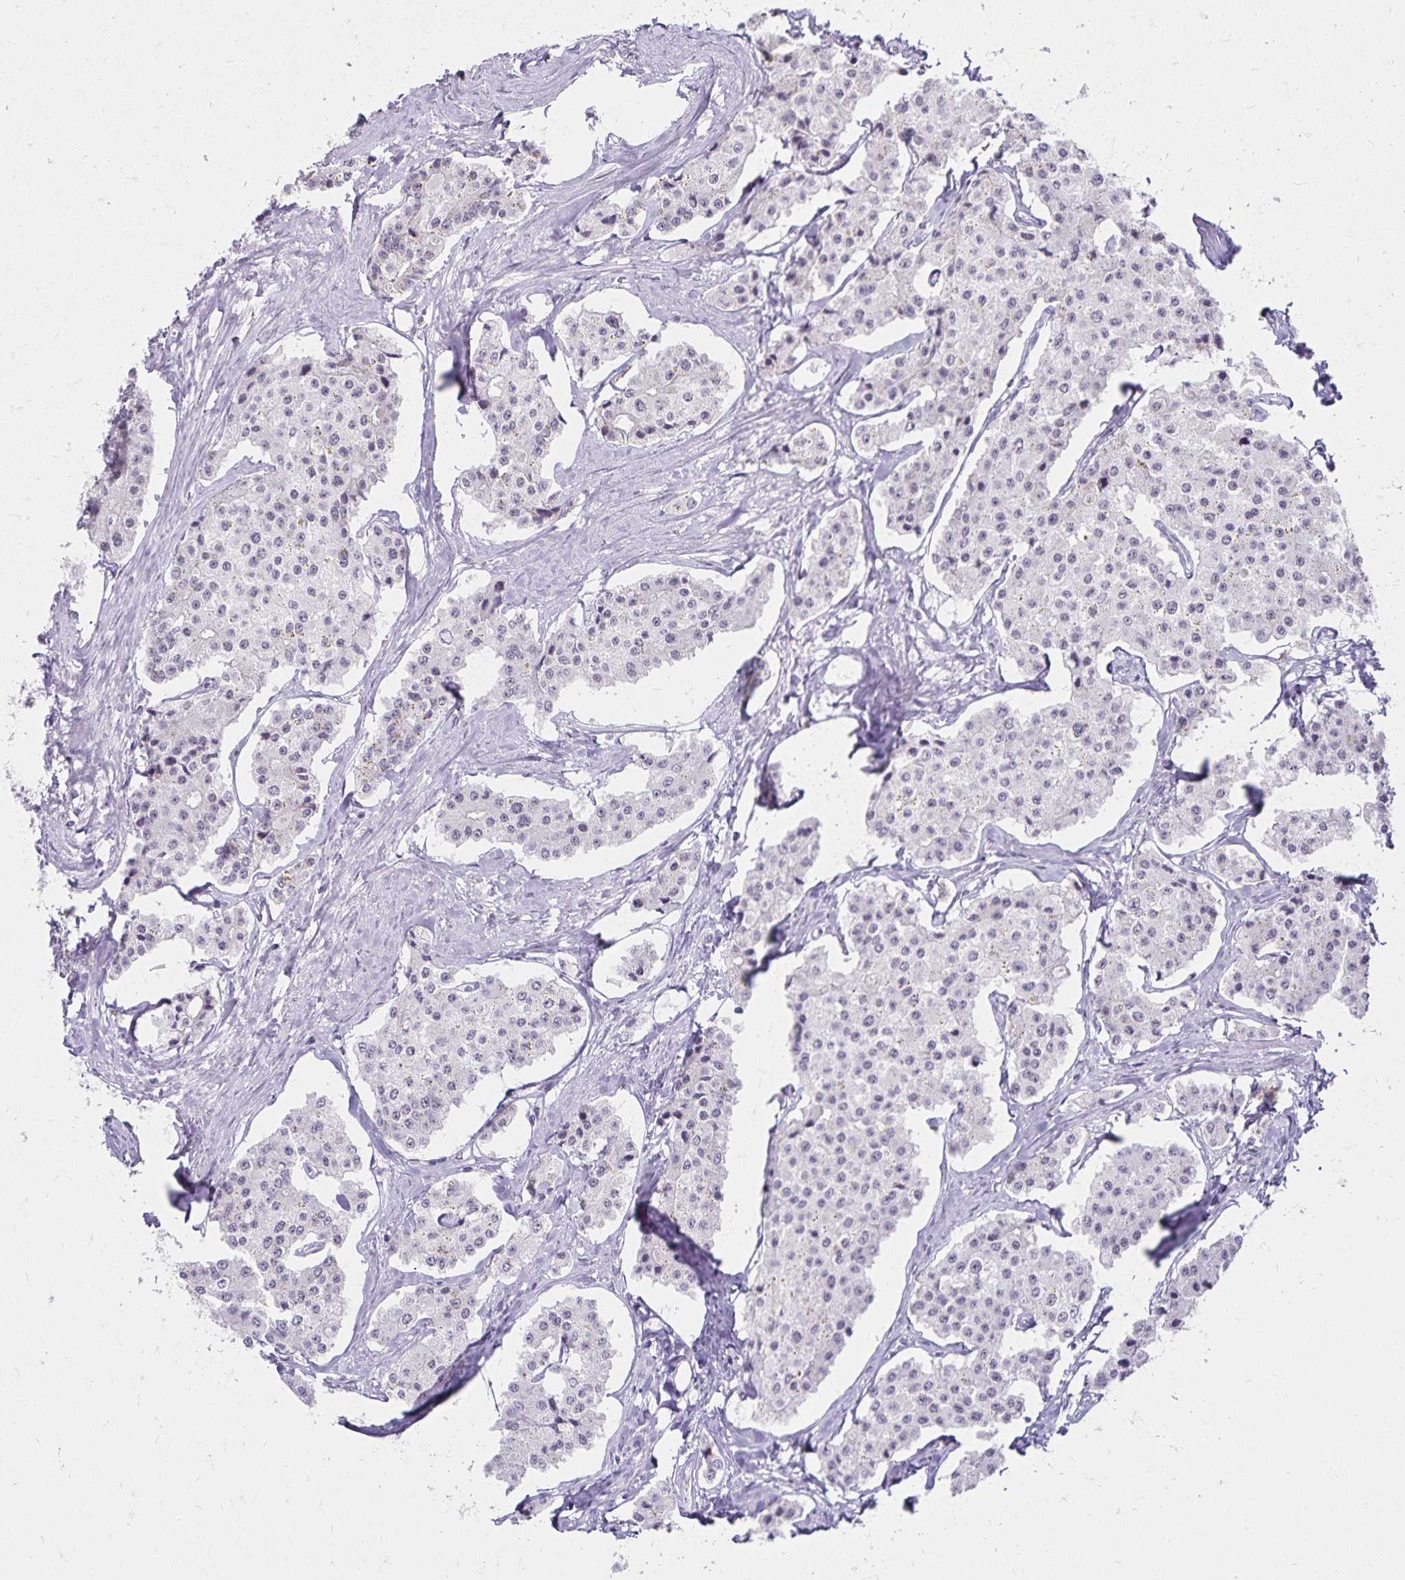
{"staining": {"intensity": "negative", "quantity": "none", "location": "none"}, "tissue": "carcinoid", "cell_type": "Tumor cells", "image_type": "cancer", "snomed": [{"axis": "morphology", "description": "Carcinoid, malignant, NOS"}, {"axis": "topography", "description": "Small intestine"}], "caption": "Human carcinoid stained for a protein using IHC exhibits no expression in tumor cells.", "gene": "C20orf85", "patient": {"sex": "female", "age": 65}}